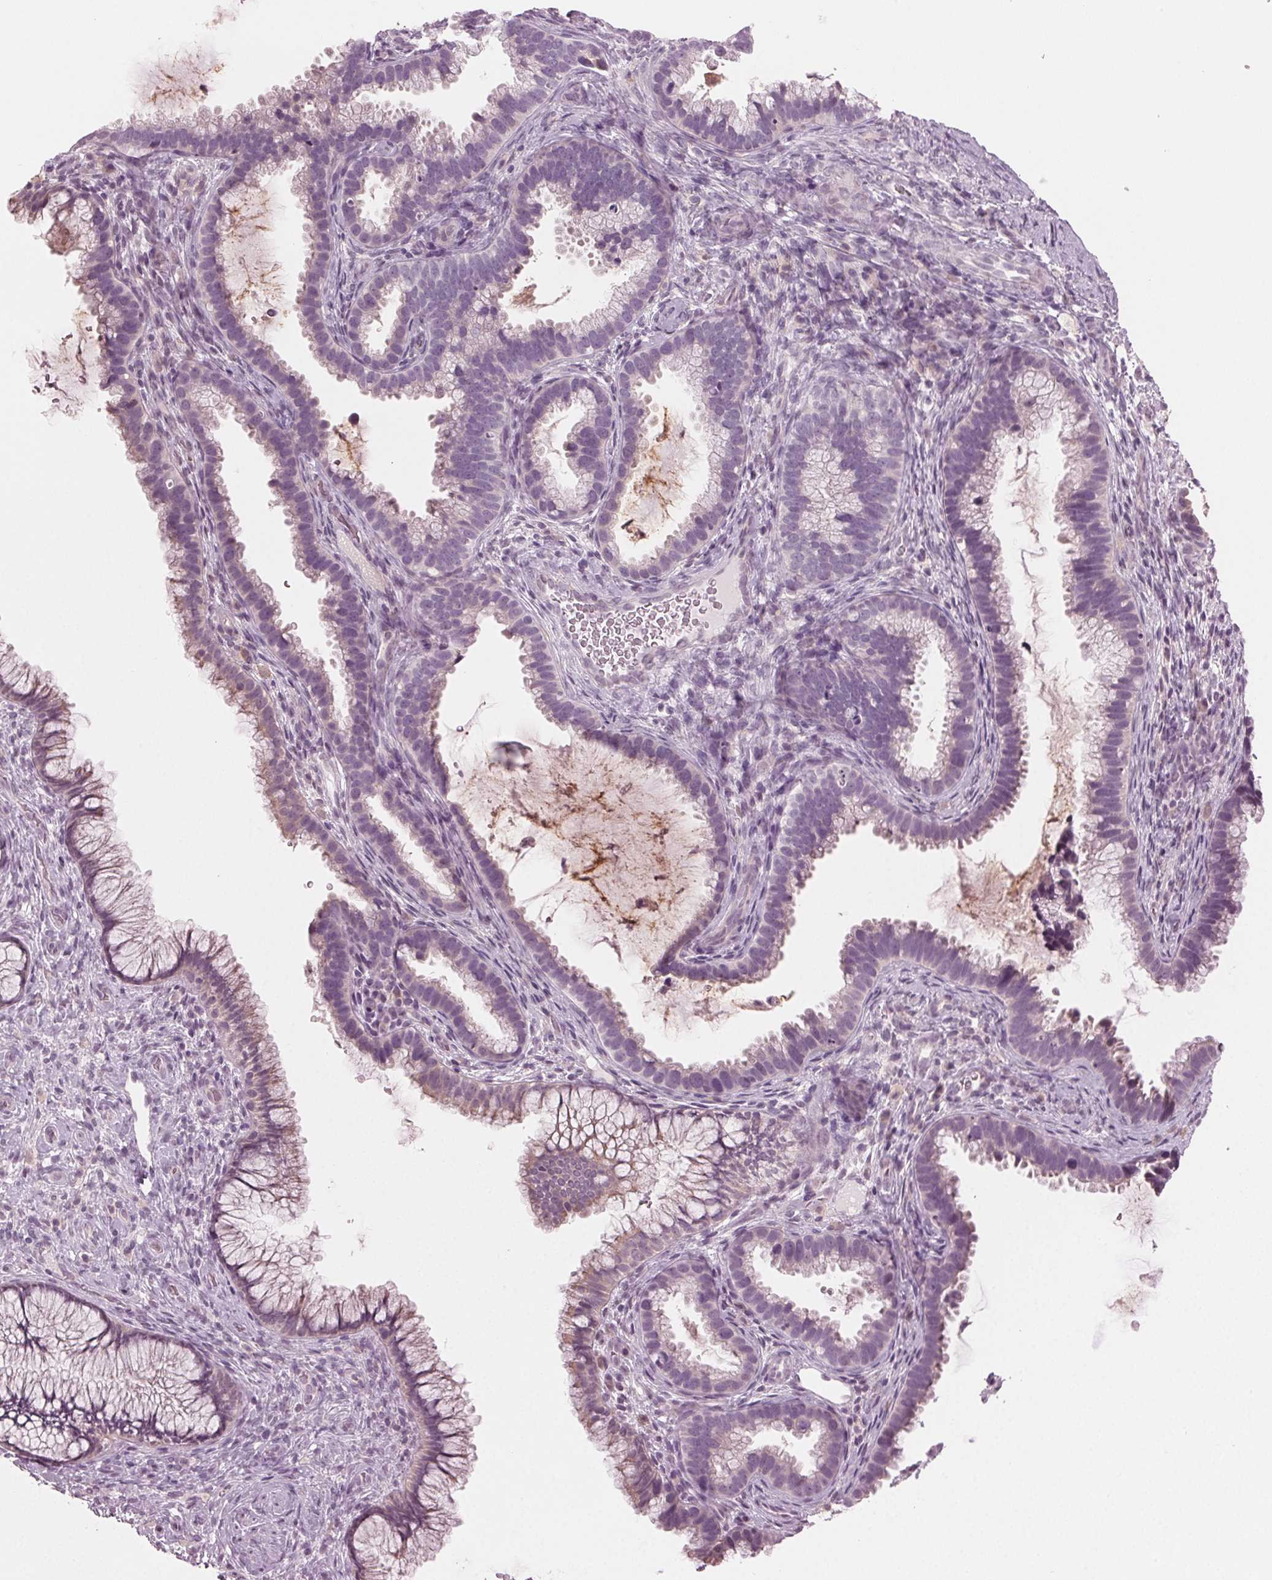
{"staining": {"intensity": "weak", "quantity": "<25%", "location": "cytoplasmic/membranous"}, "tissue": "cervix", "cell_type": "Glandular cells", "image_type": "normal", "snomed": [{"axis": "morphology", "description": "Normal tissue, NOS"}, {"axis": "topography", "description": "Cervix"}], "caption": "An immunohistochemistry image of normal cervix is shown. There is no staining in glandular cells of cervix.", "gene": "PRAP1", "patient": {"sex": "female", "age": 34}}